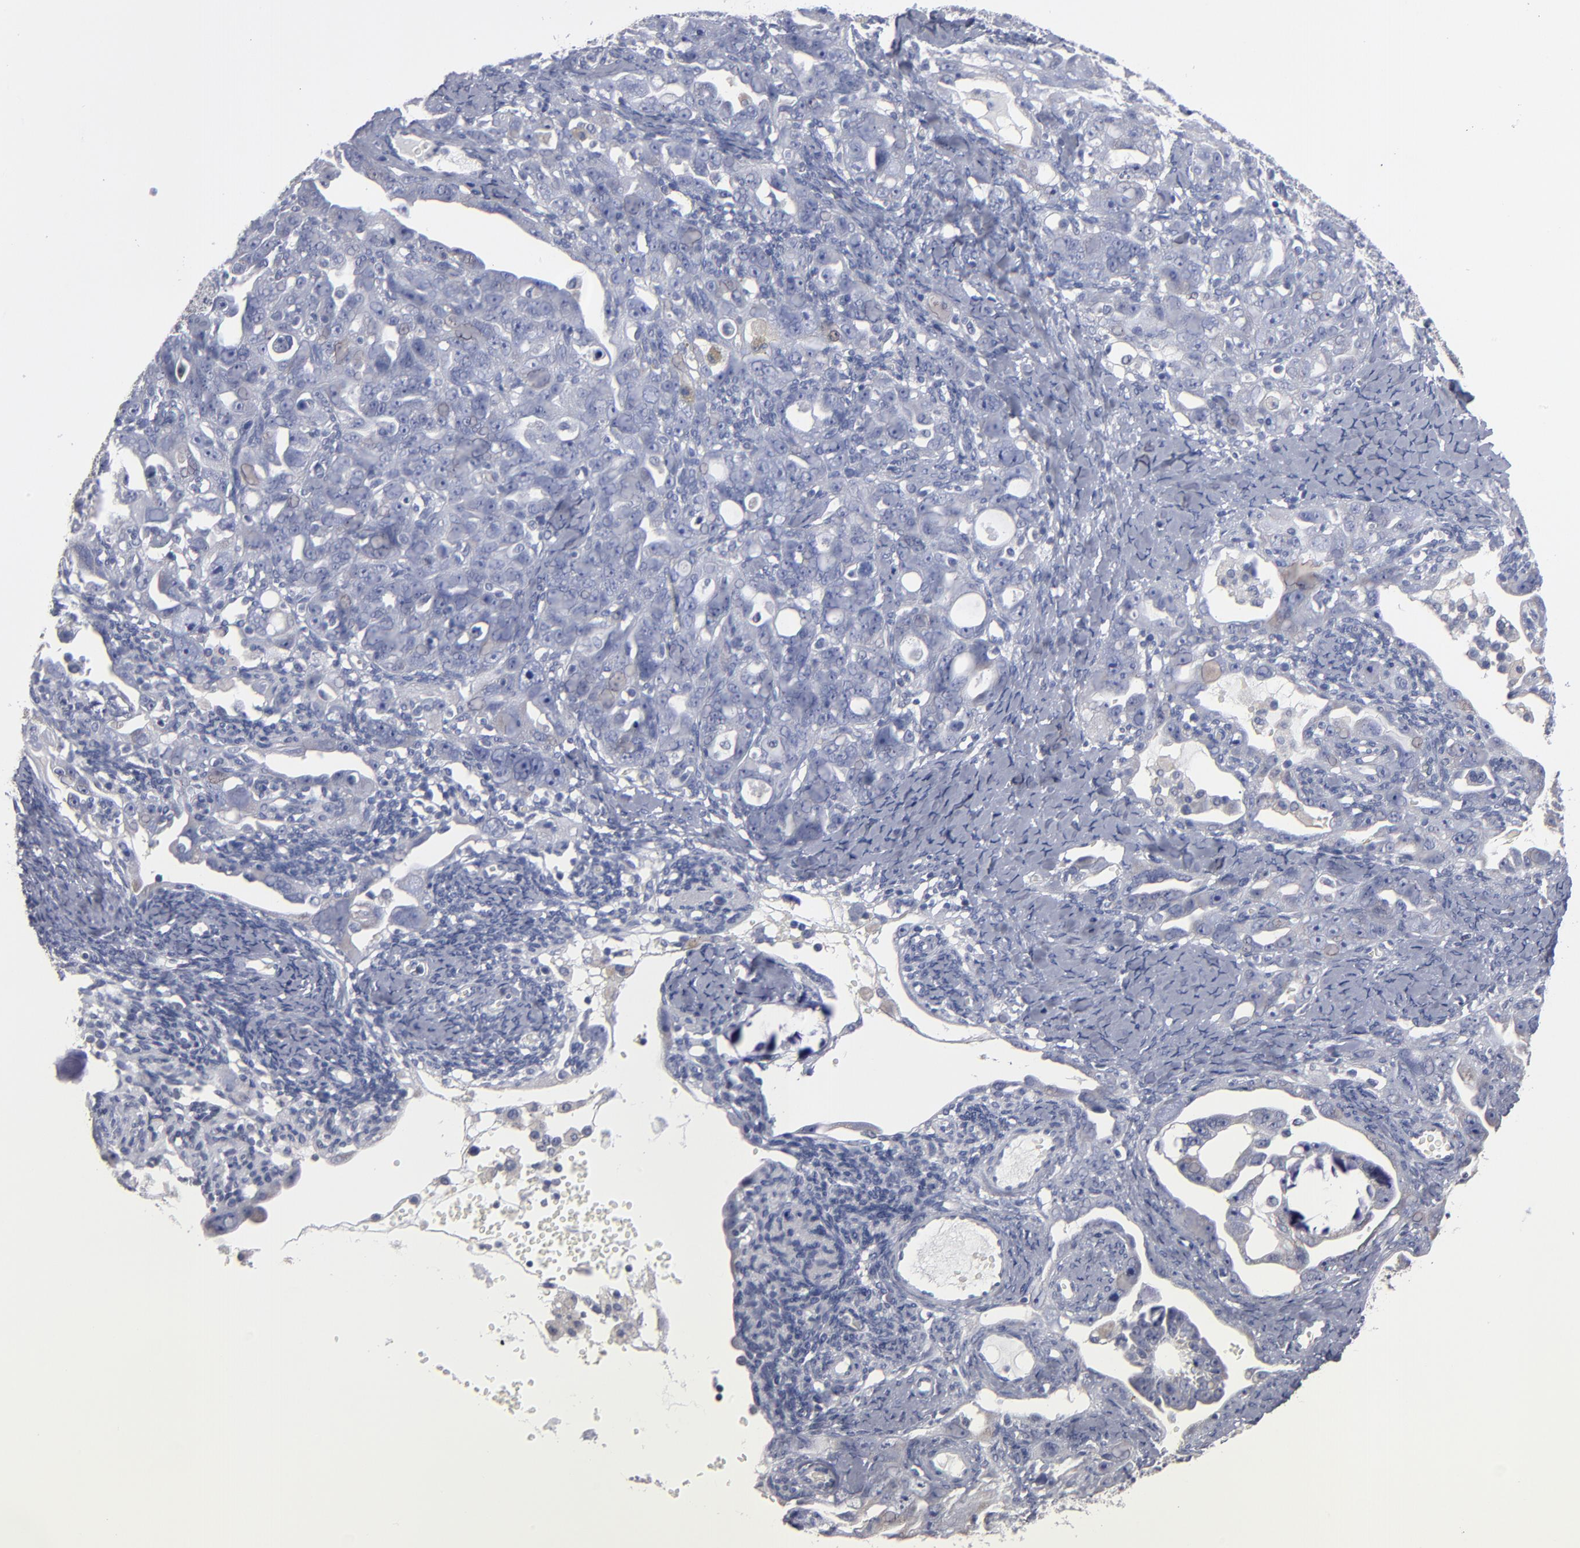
{"staining": {"intensity": "negative", "quantity": "none", "location": "none"}, "tissue": "ovarian cancer", "cell_type": "Tumor cells", "image_type": "cancer", "snomed": [{"axis": "morphology", "description": "Cystadenocarcinoma, serous, NOS"}, {"axis": "topography", "description": "Ovary"}], "caption": "IHC image of serous cystadenocarcinoma (ovarian) stained for a protein (brown), which exhibits no positivity in tumor cells.", "gene": "RPH3A", "patient": {"sex": "female", "age": 66}}